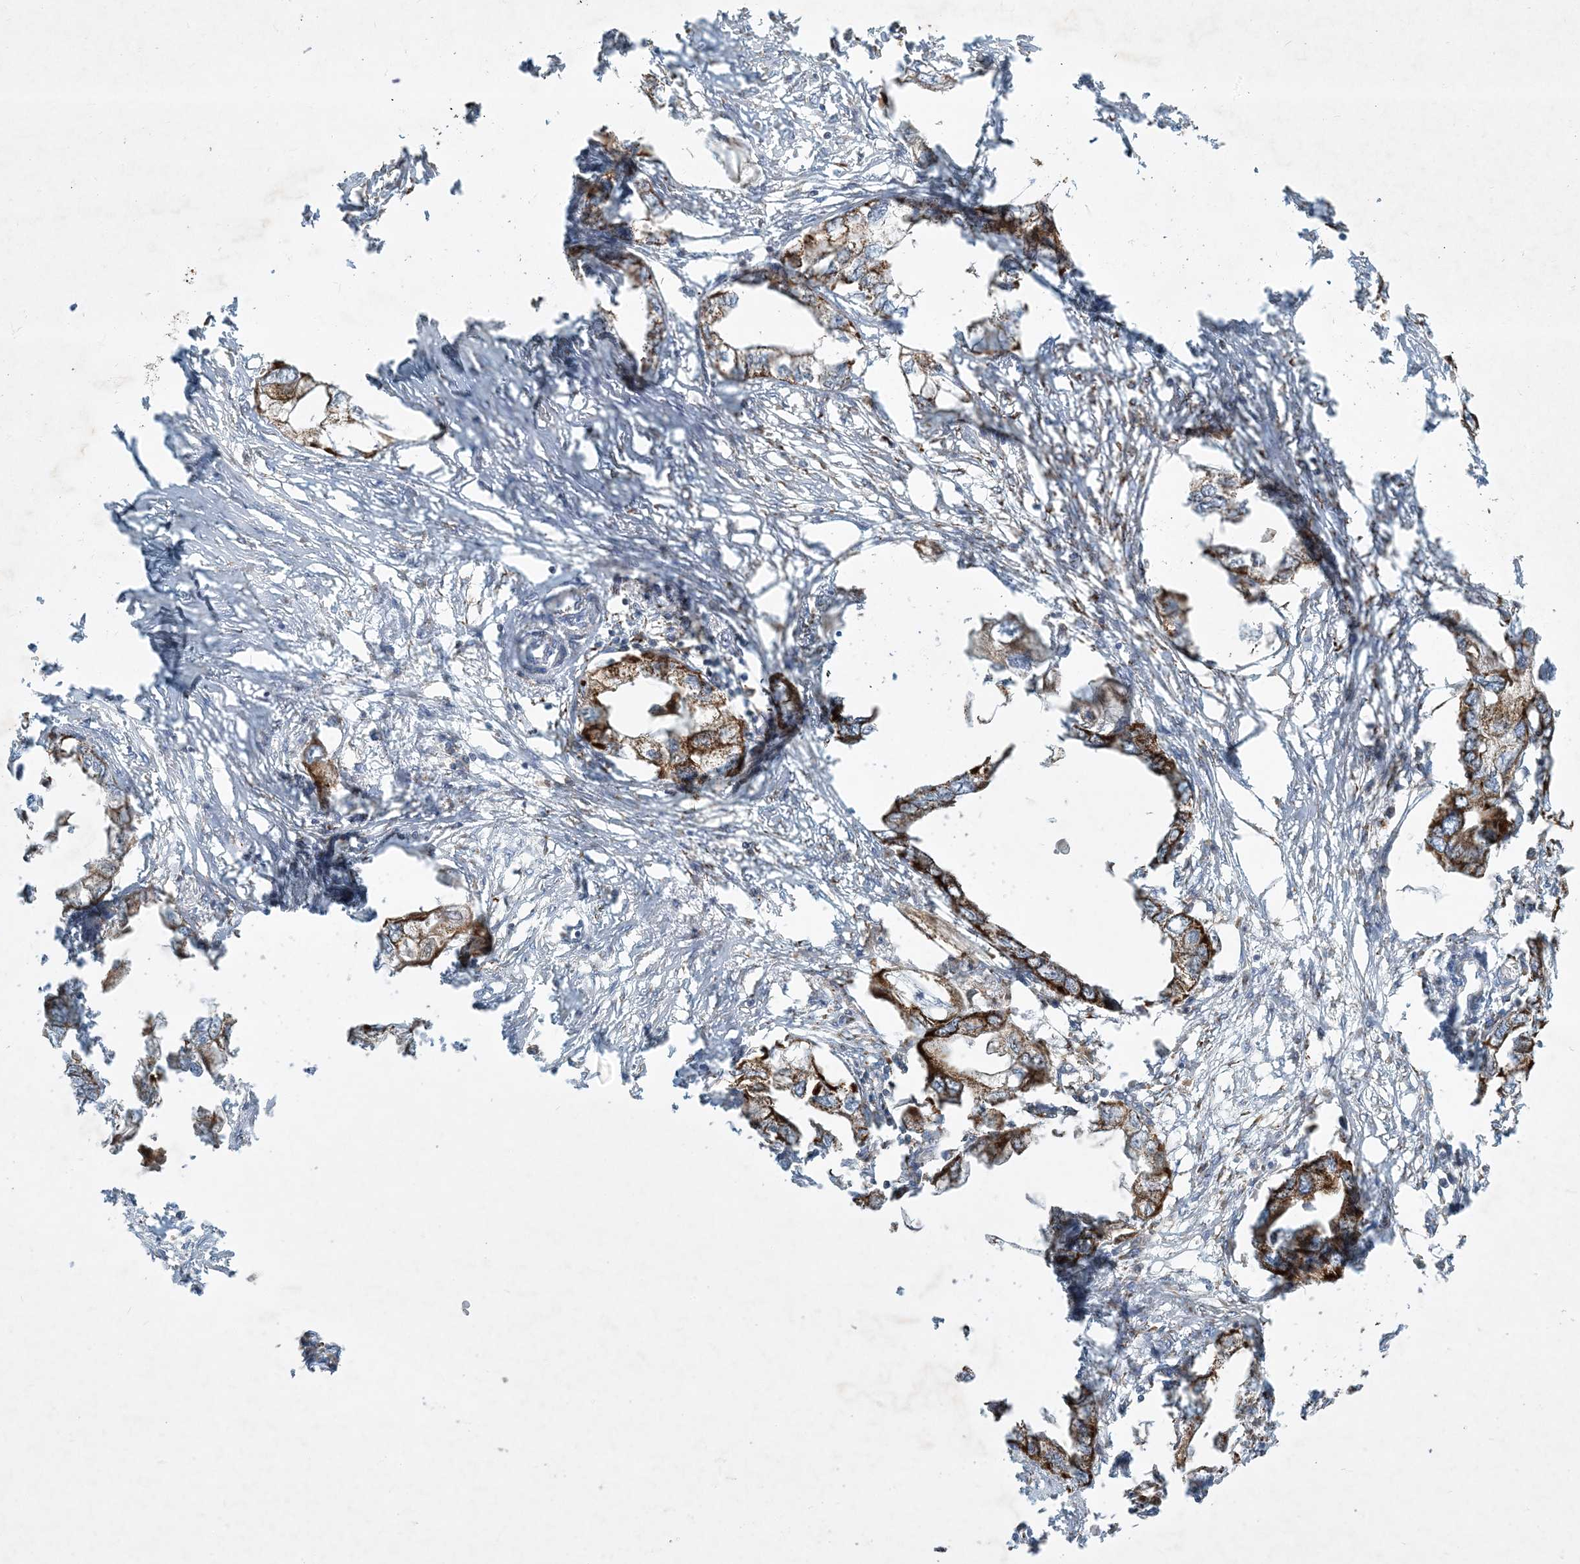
{"staining": {"intensity": "strong", "quantity": ">75%", "location": "cytoplasmic/membranous"}, "tissue": "endometrial cancer", "cell_type": "Tumor cells", "image_type": "cancer", "snomed": [{"axis": "morphology", "description": "Adenocarcinoma, NOS"}, {"axis": "morphology", "description": "Adenocarcinoma, metastatic, NOS"}, {"axis": "topography", "description": "Adipose tissue"}, {"axis": "topography", "description": "Endometrium"}], "caption": "An IHC micrograph of tumor tissue is shown. Protein staining in brown shows strong cytoplasmic/membranous positivity in endometrial metastatic adenocarcinoma within tumor cells.", "gene": "LTN1", "patient": {"sex": "female", "age": 67}}